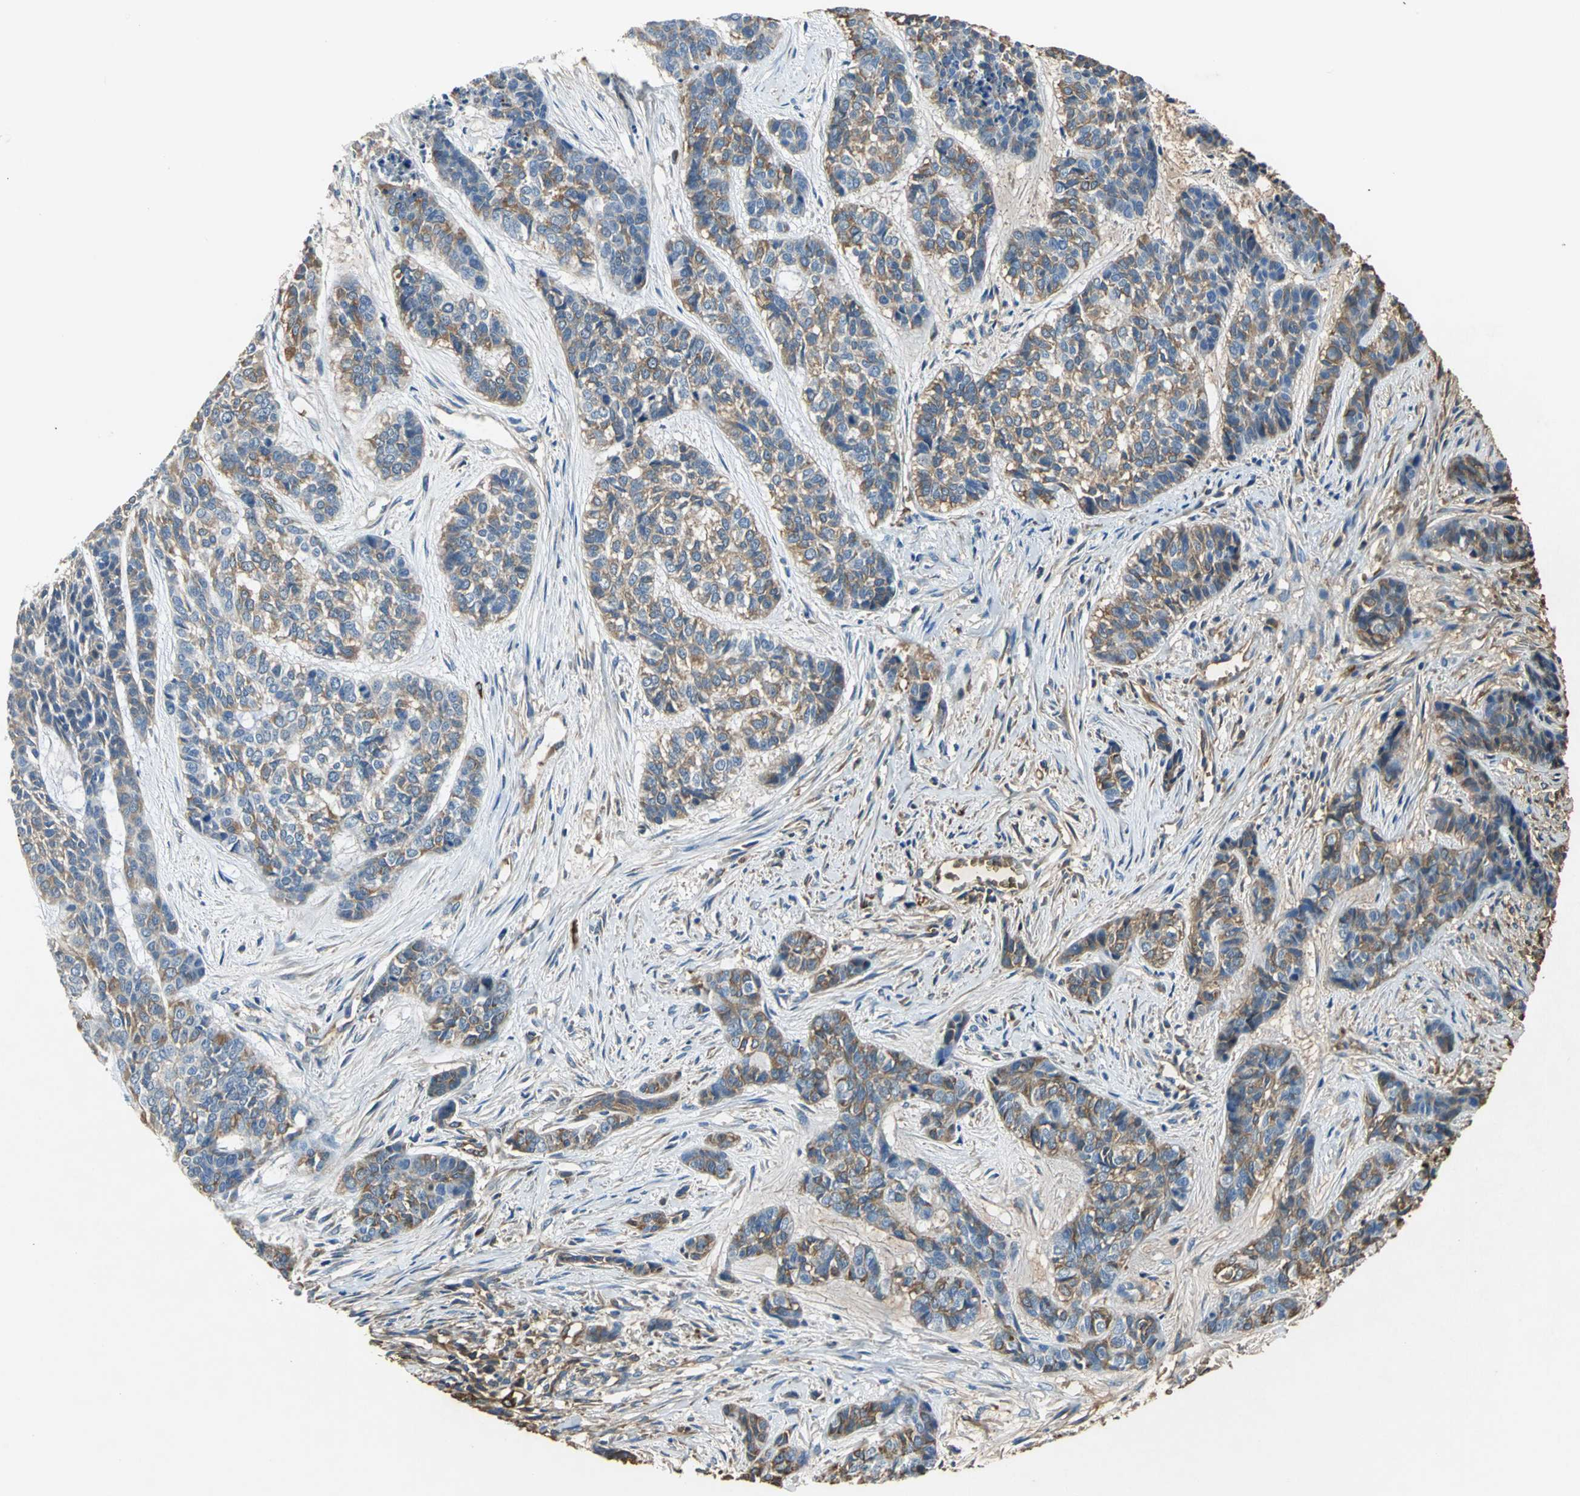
{"staining": {"intensity": "moderate", "quantity": ">75%", "location": "cytoplasmic/membranous"}, "tissue": "skin cancer", "cell_type": "Tumor cells", "image_type": "cancer", "snomed": [{"axis": "morphology", "description": "Basal cell carcinoma"}, {"axis": "topography", "description": "Skin"}], "caption": "Skin cancer (basal cell carcinoma) stained with immunohistochemistry displays moderate cytoplasmic/membranous expression in approximately >75% of tumor cells.", "gene": "TREM1", "patient": {"sex": "female", "age": 64}}